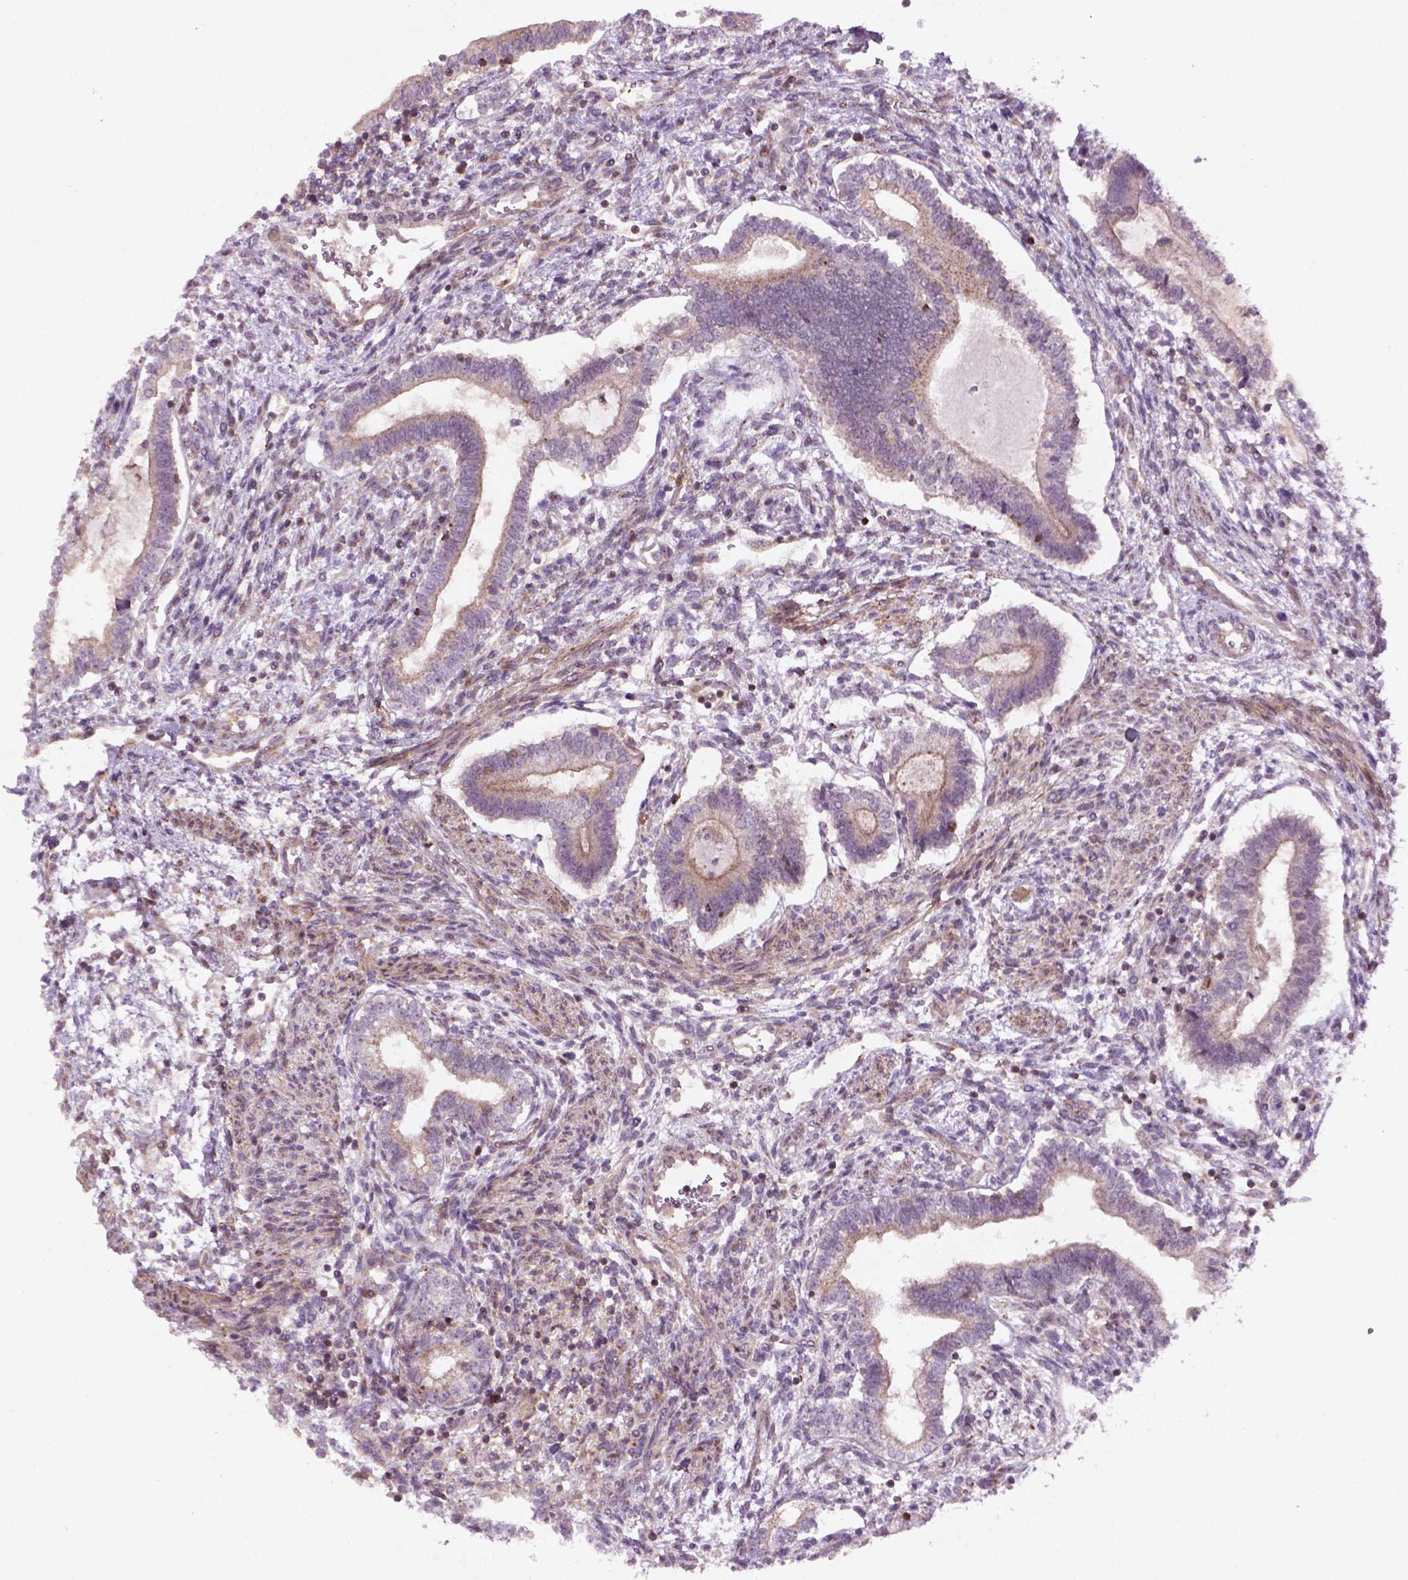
{"staining": {"intensity": "weak", "quantity": "<25%", "location": "cytoplasmic/membranous"}, "tissue": "testis cancer", "cell_type": "Tumor cells", "image_type": "cancer", "snomed": [{"axis": "morphology", "description": "Carcinoma, Embryonal, NOS"}, {"axis": "topography", "description": "Testis"}], "caption": "This is an IHC micrograph of human testis cancer. There is no positivity in tumor cells.", "gene": "TCHP", "patient": {"sex": "male", "age": 37}}